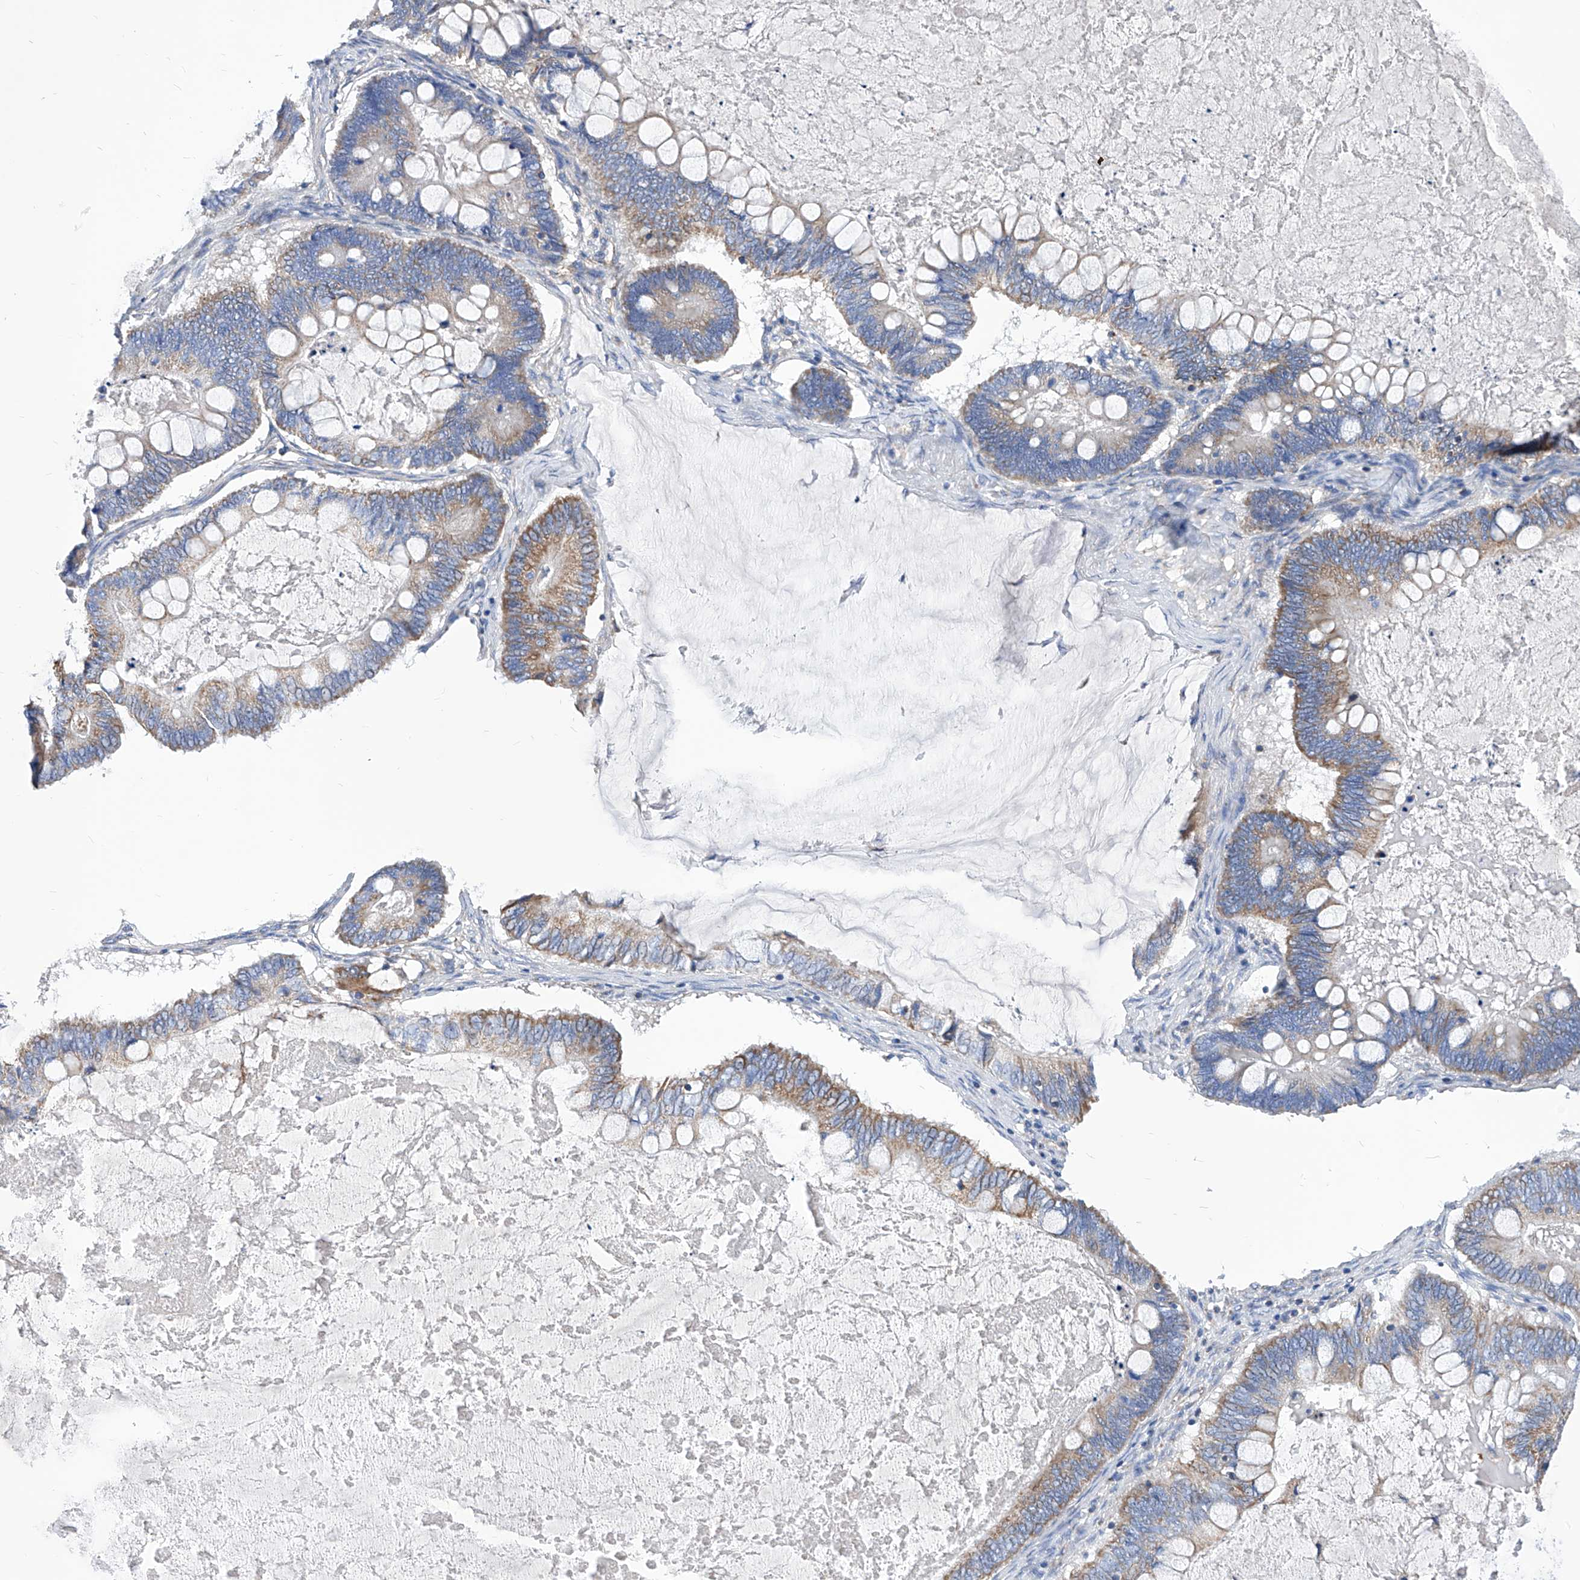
{"staining": {"intensity": "moderate", "quantity": "25%-75%", "location": "cytoplasmic/membranous"}, "tissue": "ovarian cancer", "cell_type": "Tumor cells", "image_type": "cancer", "snomed": [{"axis": "morphology", "description": "Cystadenocarcinoma, mucinous, NOS"}, {"axis": "topography", "description": "Ovary"}], "caption": "Immunohistochemical staining of ovarian cancer (mucinous cystadenocarcinoma) reveals moderate cytoplasmic/membranous protein positivity in approximately 25%-75% of tumor cells.", "gene": "HRNR", "patient": {"sex": "female", "age": 61}}